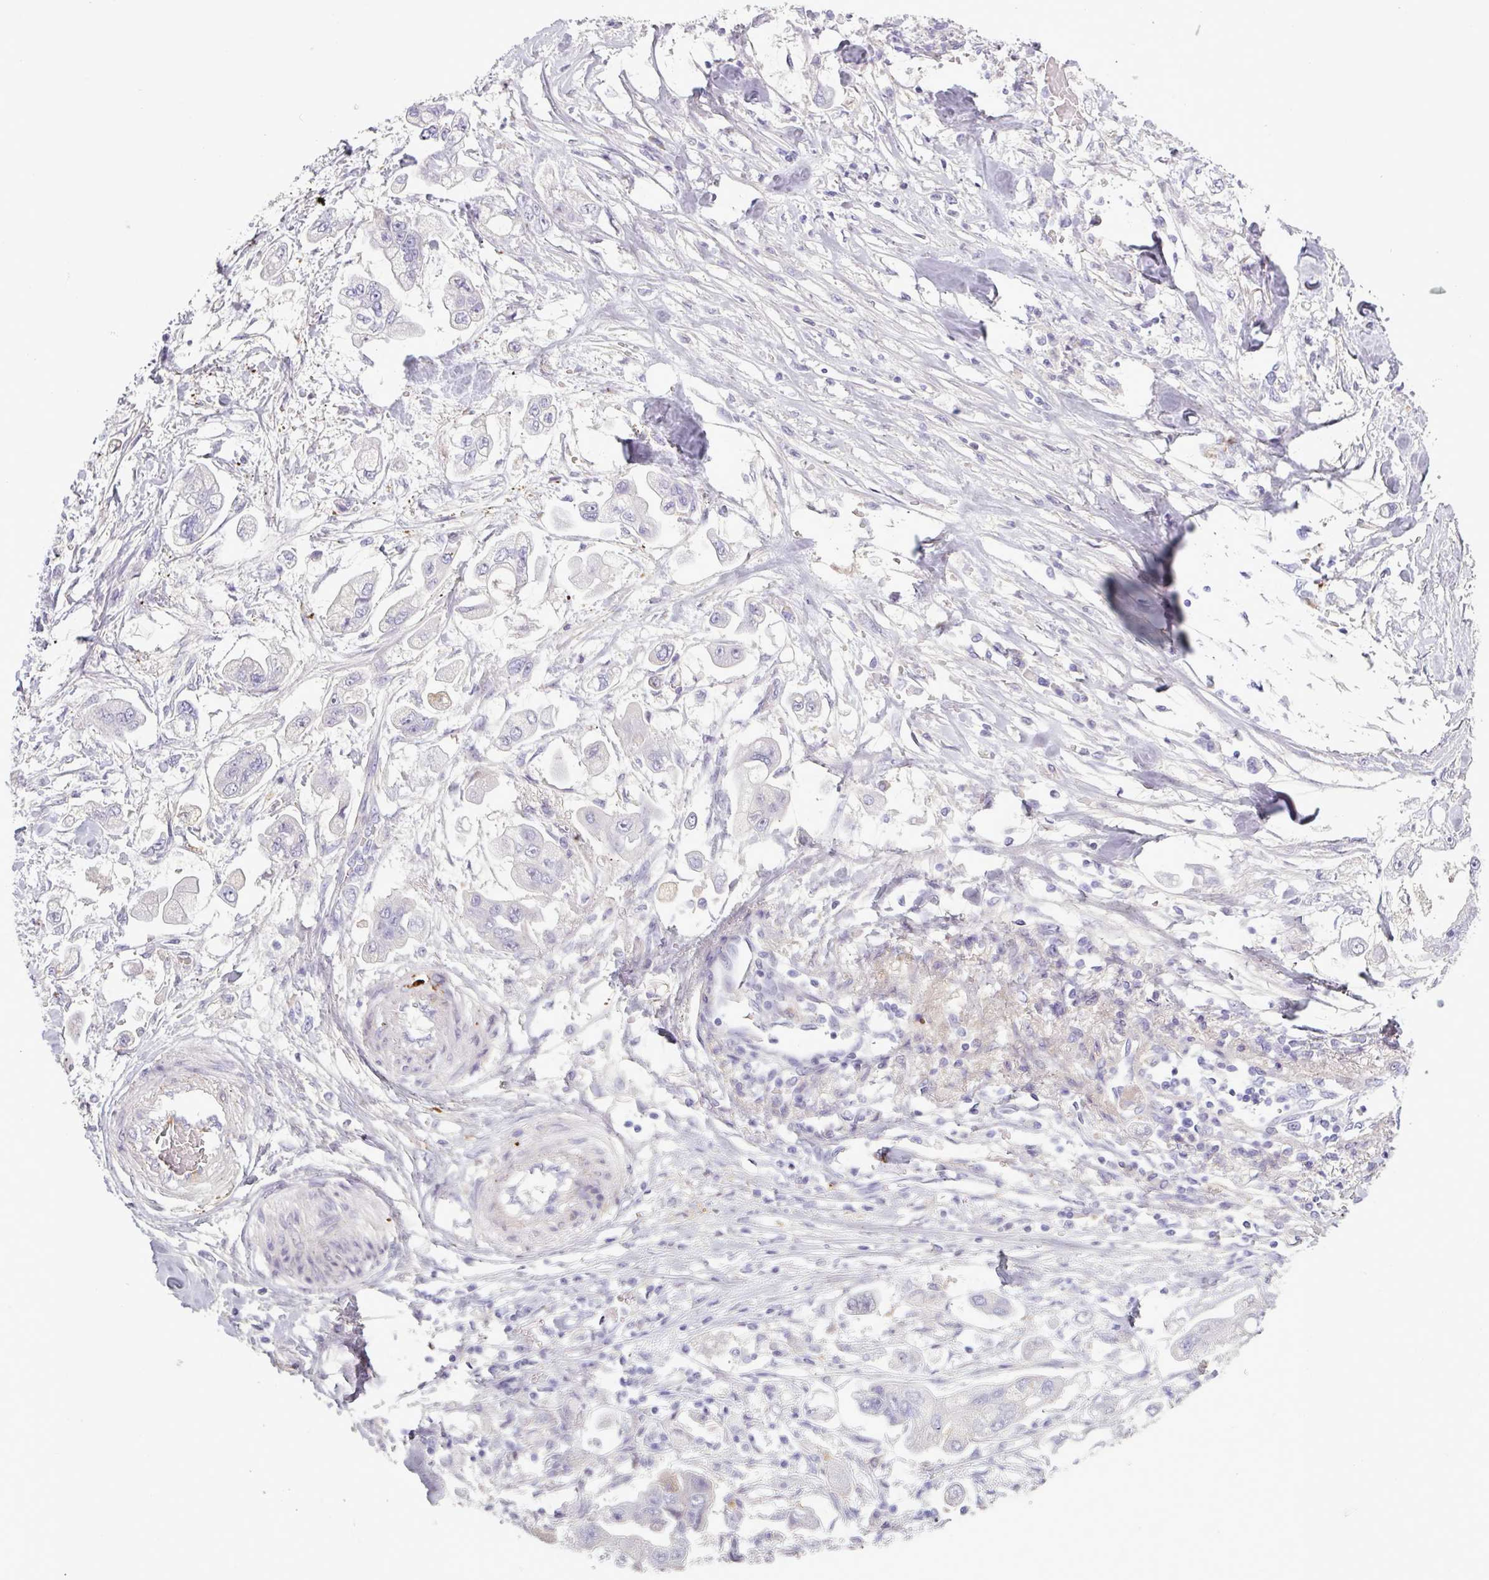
{"staining": {"intensity": "negative", "quantity": "none", "location": "none"}, "tissue": "stomach cancer", "cell_type": "Tumor cells", "image_type": "cancer", "snomed": [{"axis": "morphology", "description": "Adenocarcinoma, NOS"}, {"axis": "topography", "description": "Stomach"}], "caption": "High power microscopy micrograph of an IHC histopathology image of stomach adenocarcinoma, revealing no significant staining in tumor cells. The staining is performed using DAB brown chromogen with nuclei counter-stained in using hematoxylin.", "gene": "C4B", "patient": {"sex": "male", "age": 62}}